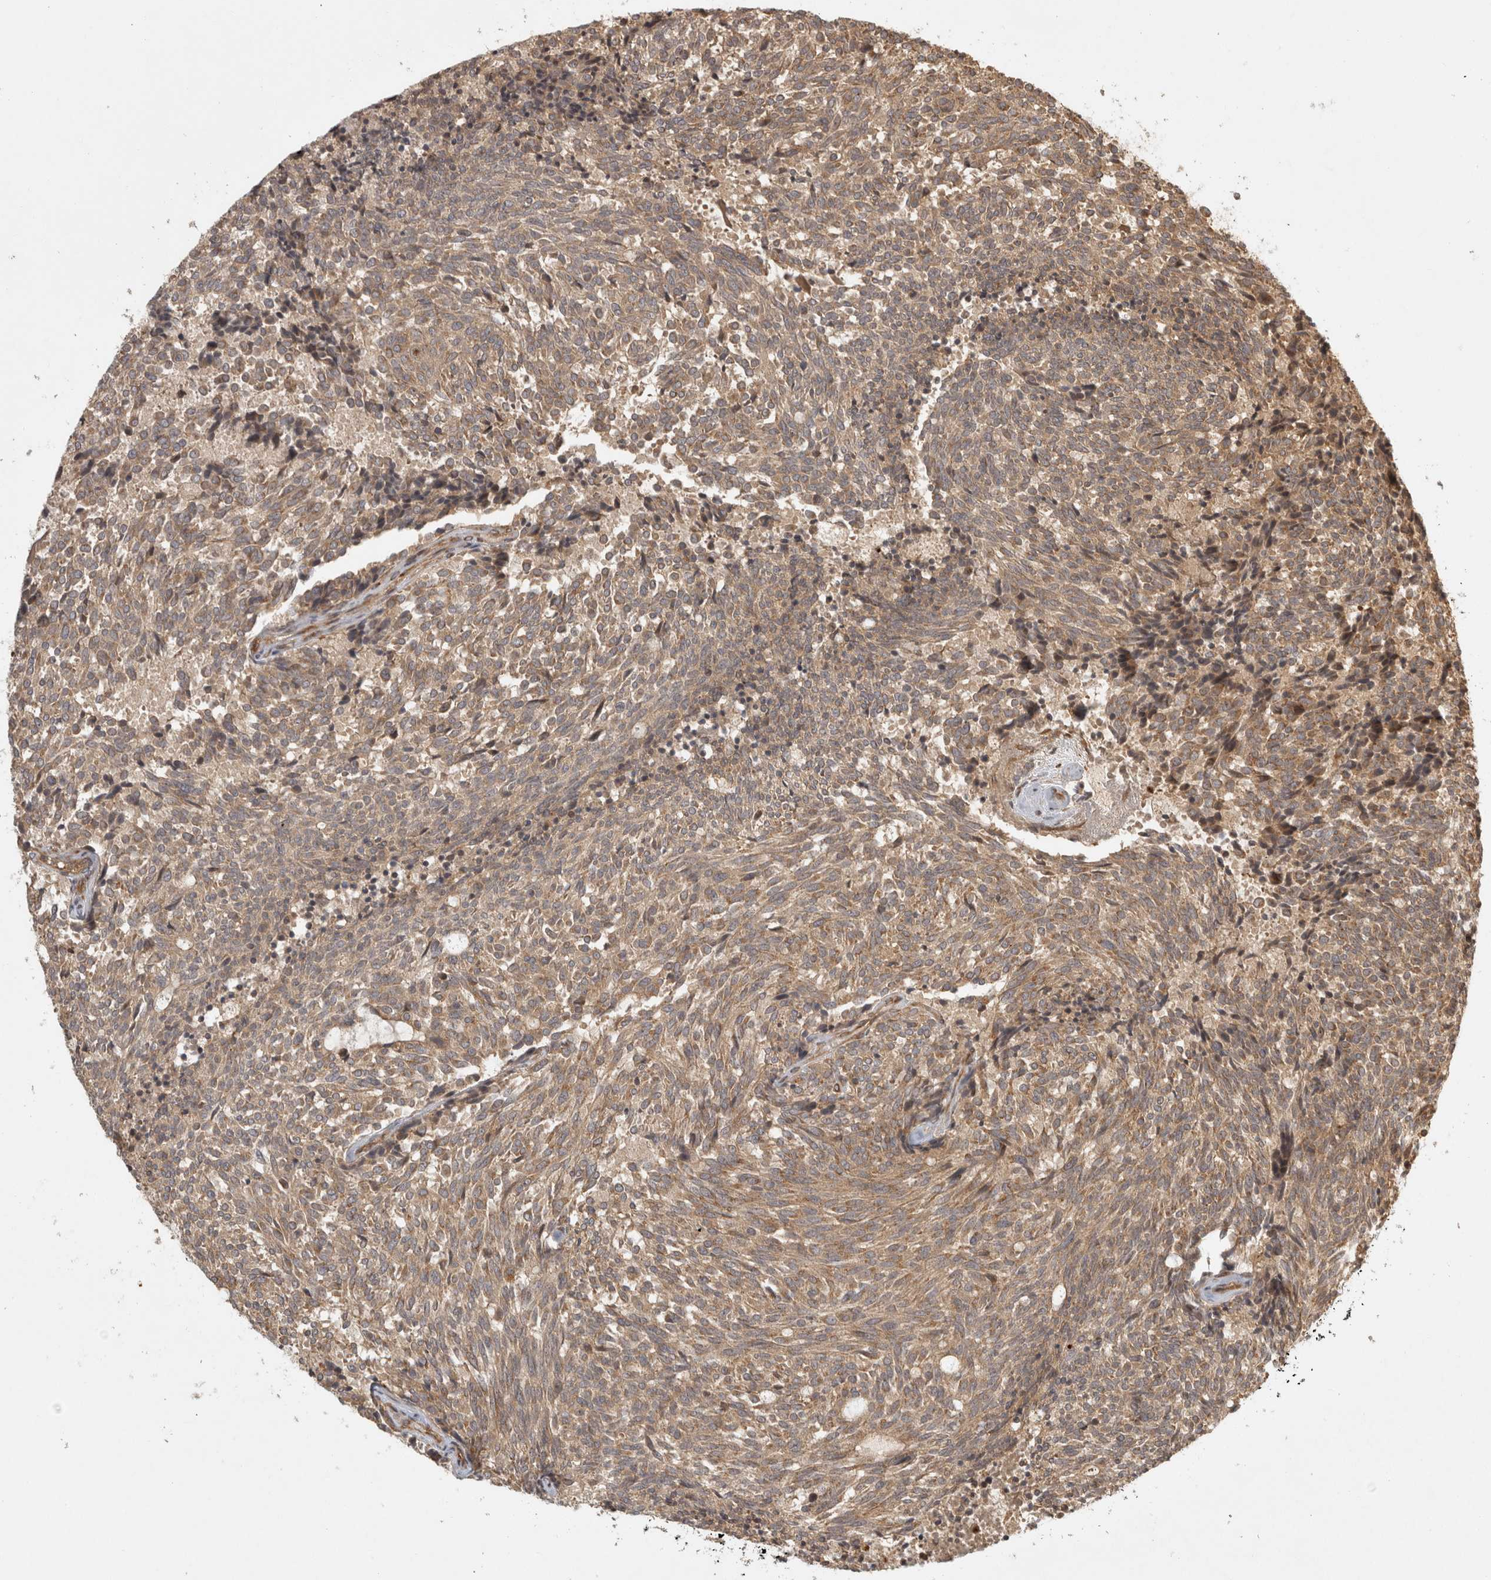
{"staining": {"intensity": "weak", "quantity": ">75%", "location": "cytoplasmic/membranous"}, "tissue": "carcinoid", "cell_type": "Tumor cells", "image_type": "cancer", "snomed": [{"axis": "morphology", "description": "Carcinoid, malignant, NOS"}, {"axis": "topography", "description": "Pancreas"}], "caption": "Human carcinoid stained with a protein marker exhibits weak staining in tumor cells.", "gene": "CAMSAP2", "patient": {"sex": "female", "age": 54}}